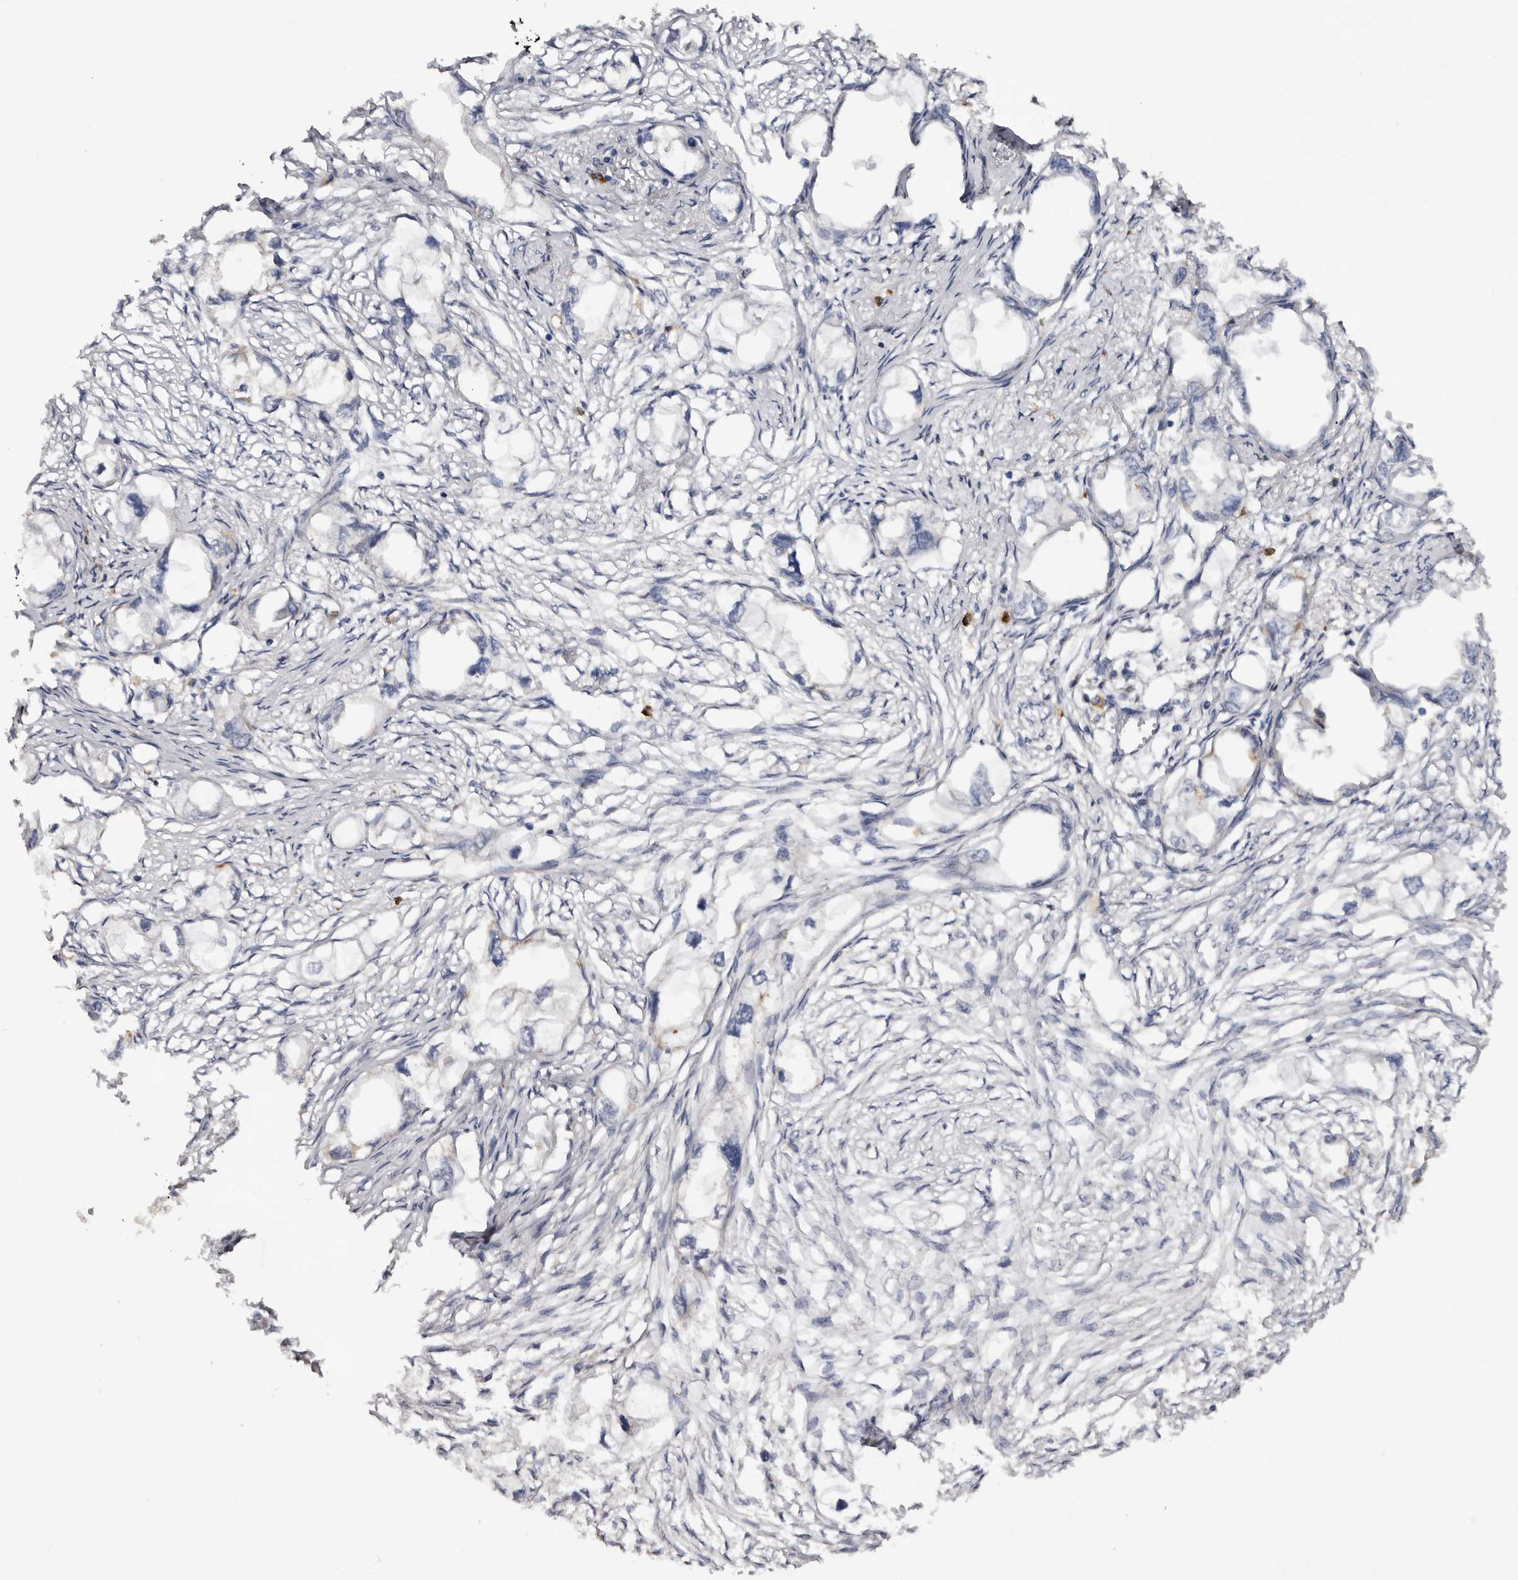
{"staining": {"intensity": "negative", "quantity": "none", "location": "none"}, "tissue": "endometrial cancer", "cell_type": "Tumor cells", "image_type": "cancer", "snomed": [{"axis": "morphology", "description": "Adenocarcinoma, NOS"}, {"axis": "morphology", "description": "Adenocarcinoma, metastatic, NOS"}, {"axis": "topography", "description": "Adipose tissue"}, {"axis": "topography", "description": "Endometrium"}], "caption": "A high-resolution histopathology image shows immunohistochemistry staining of endometrial adenocarcinoma, which reveals no significant expression in tumor cells. (Brightfield microscopy of DAB immunohistochemistry (IHC) at high magnification).", "gene": "DAP", "patient": {"sex": "female", "age": 67}}